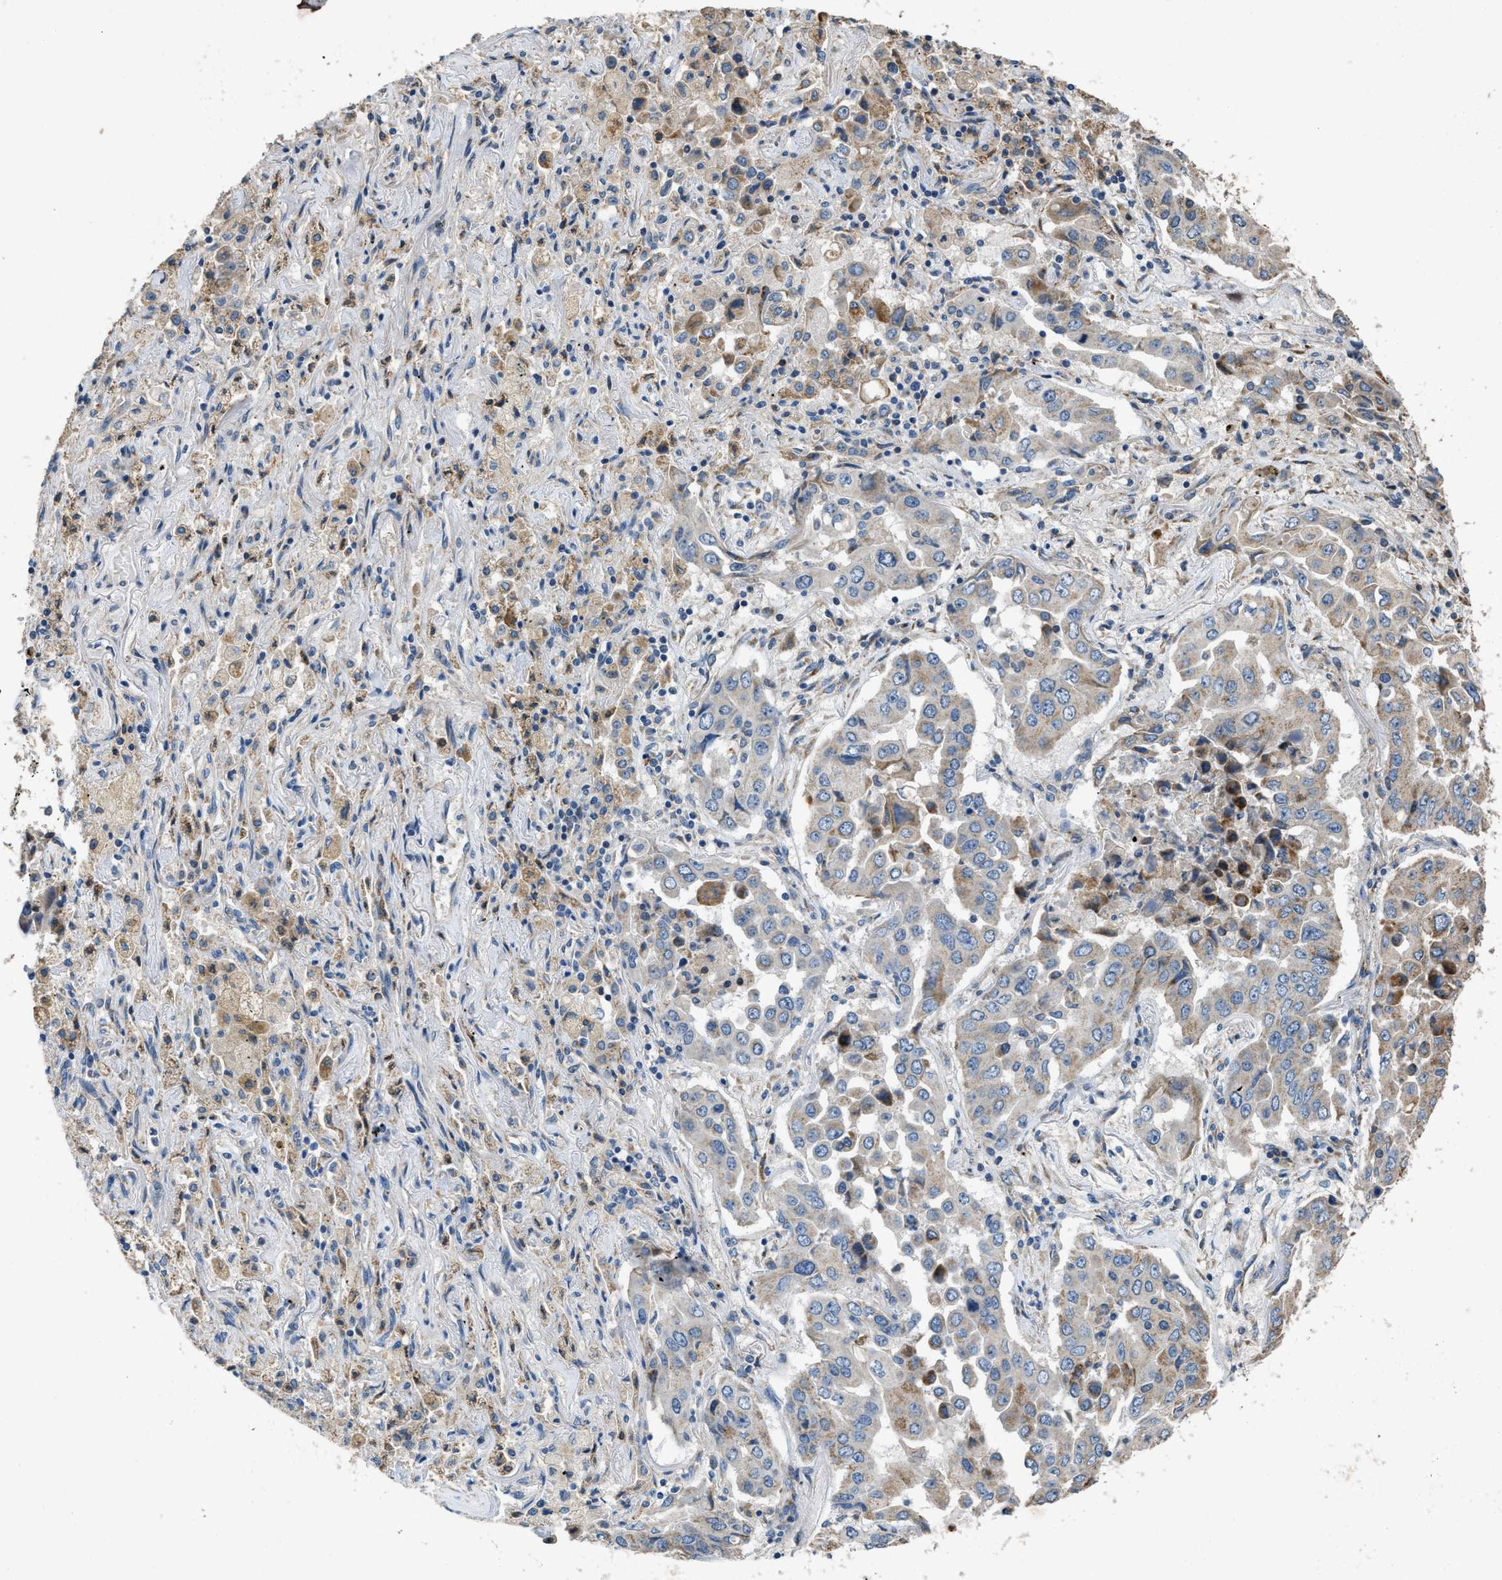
{"staining": {"intensity": "moderate", "quantity": "25%-75%", "location": "cytoplasmic/membranous"}, "tissue": "lung cancer", "cell_type": "Tumor cells", "image_type": "cancer", "snomed": [{"axis": "morphology", "description": "Adenocarcinoma, NOS"}, {"axis": "topography", "description": "Lung"}], "caption": "An immunohistochemistry (IHC) image of neoplastic tissue is shown. Protein staining in brown highlights moderate cytoplasmic/membranous positivity in adenocarcinoma (lung) within tumor cells.", "gene": "TMEM150A", "patient": {"sex": "female", "age": 65}}